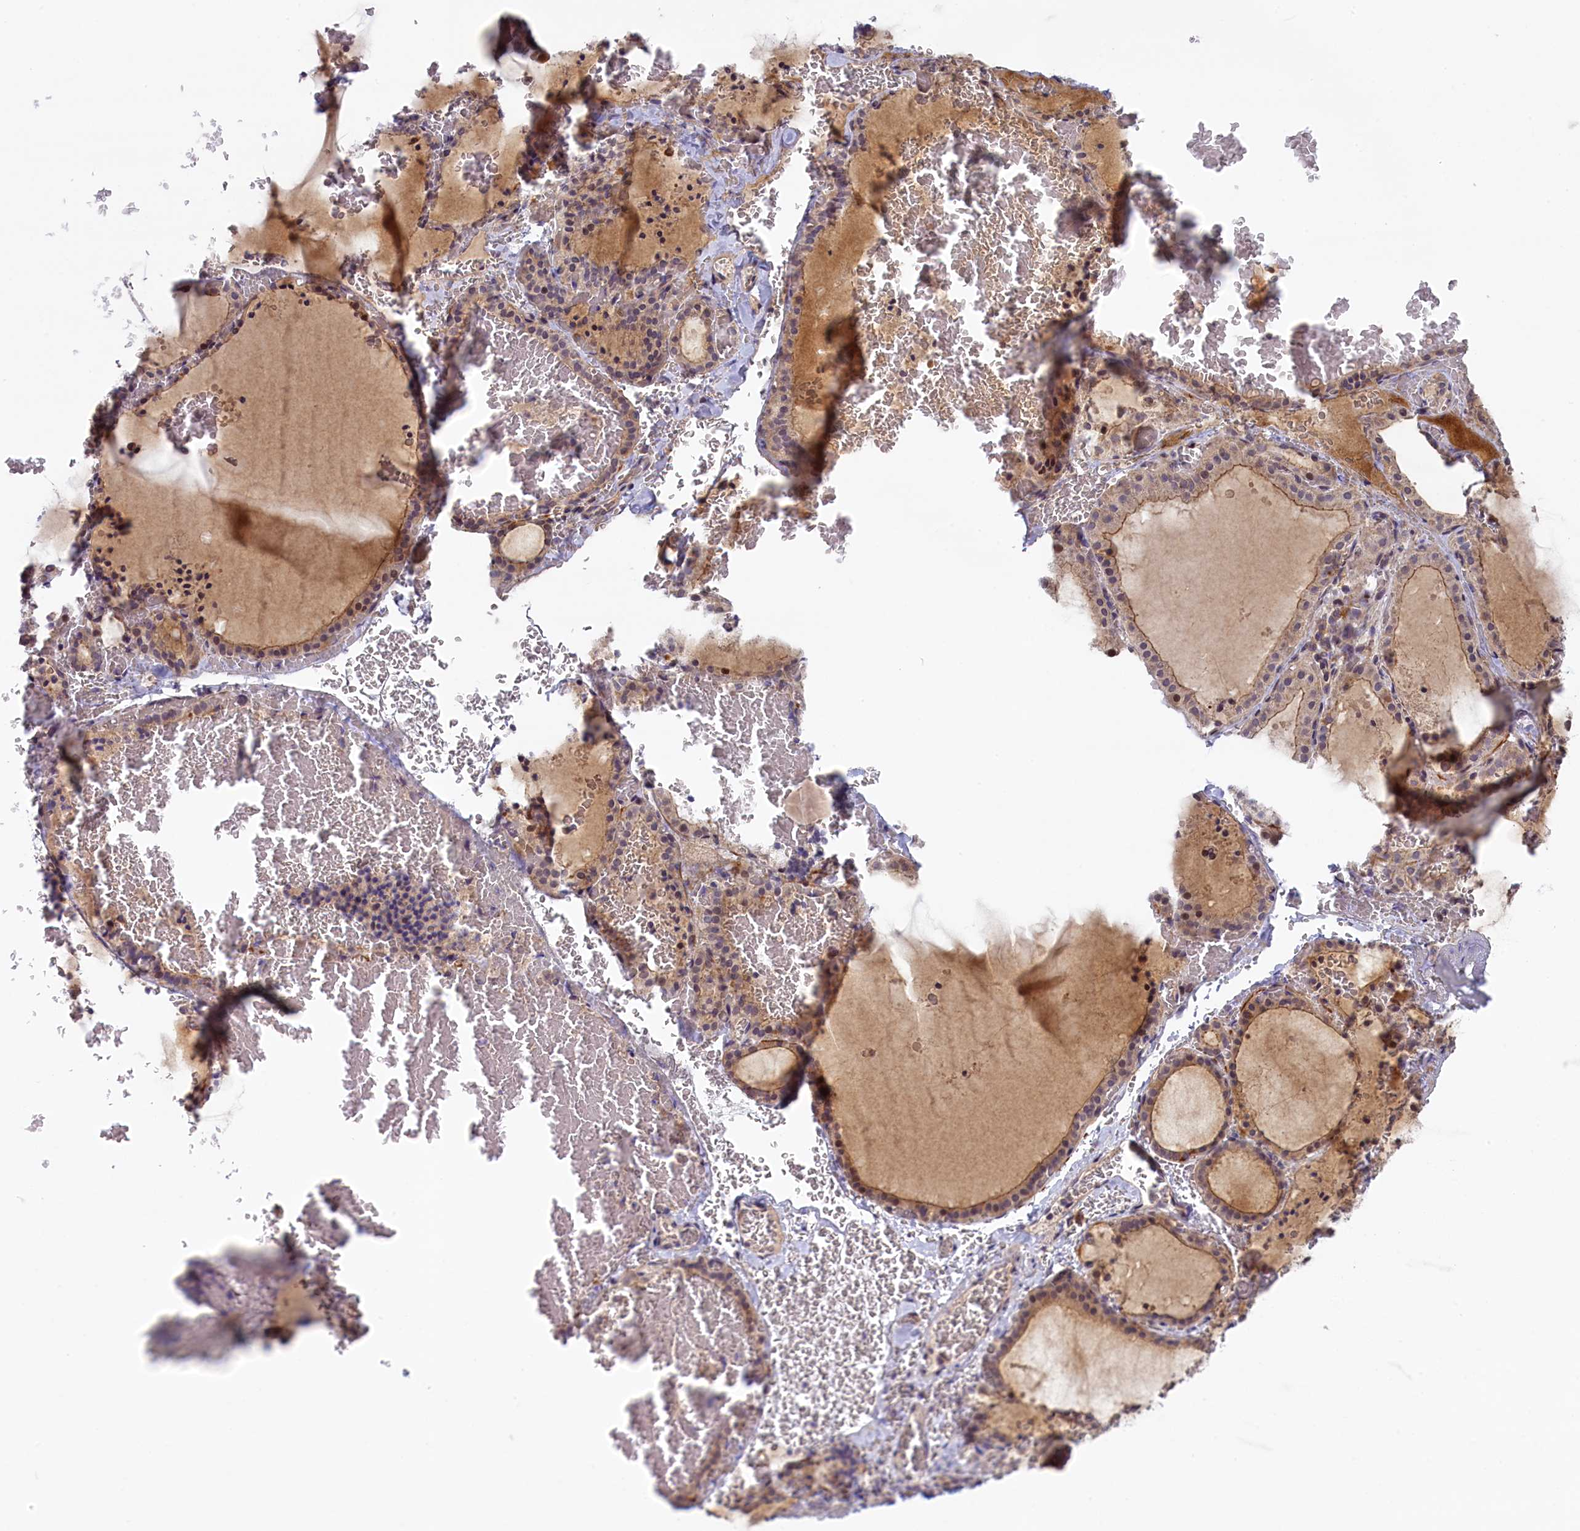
{"staining": {"intensity": "weak", "quantity": "<25%", "location": "cytoplasmic/membranous"}, "tissue": "thyroid gland", "cell_type": "Glandular cells", "image_type": "normal", "snomed": [{"axis": "morphology", "description": "Normal tissue, NOS"}, {"axis": "topography", "description": "Thyroid gland"}], "caption": "High magnification brightfield microscopy of unremarkable thyroid gland stained with DAB (brown) and counterstained with hematoxylin (blue): glandular cells show no significant positivity.", "gene": "CCL23", "patient": {"sex": "female", "age": 39}}